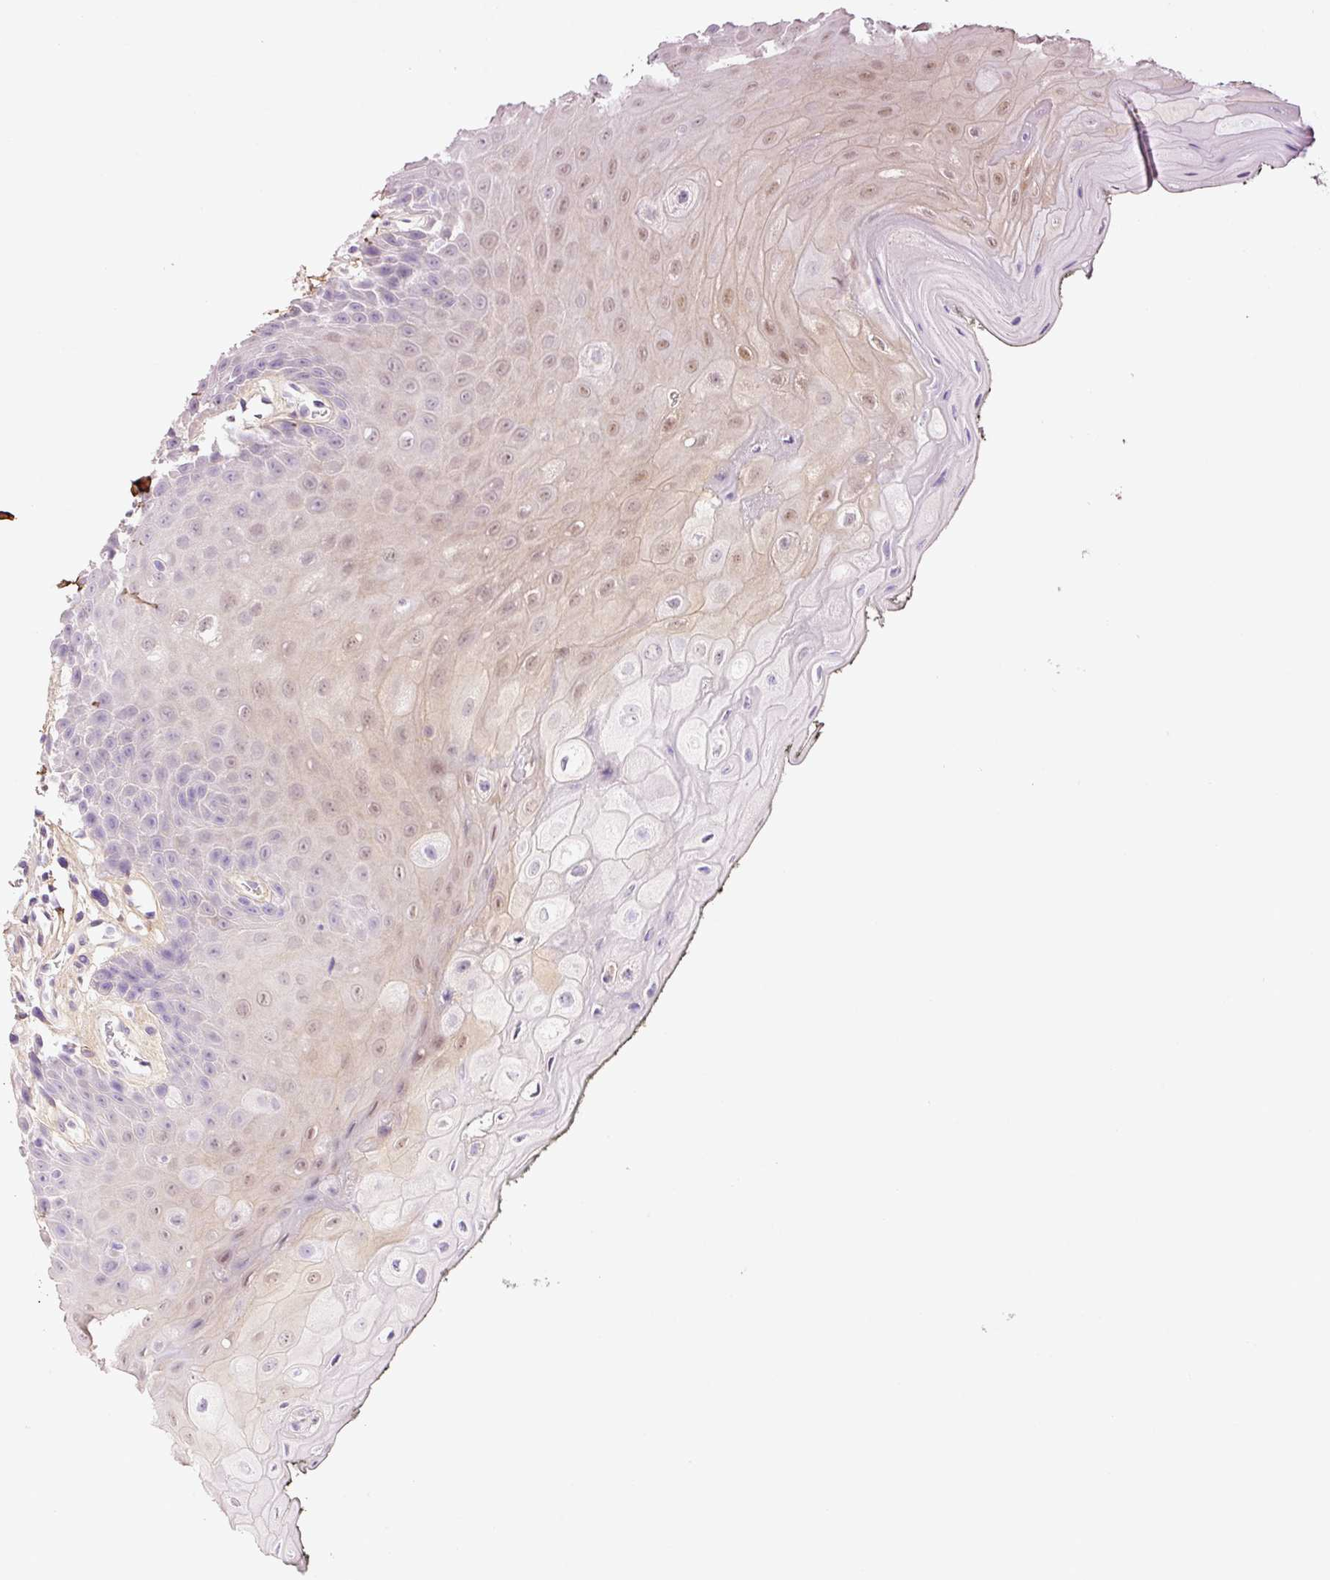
{"staining": {"intensity": "weak", "quantity": "<25%", "location": "nuclear"}, "tissue": "oral mucosa", "cell_type": "Squamous epithelial cells", "image_type": "normal", "snomed": [{"axis": "morphology", "description": "Normal tissue, NOS"}, {"axis": "topography", "description": "Oral tissue"}, {"axis": "topography", "description": "Tounge, NOS"}], "caption": "Normal oral mucosa was stained to show a protein in brown. There is no significant positivity in squamous epithelial cells.", "gene": "SOS2", "patient": {"sex": "female", "age": 59}}